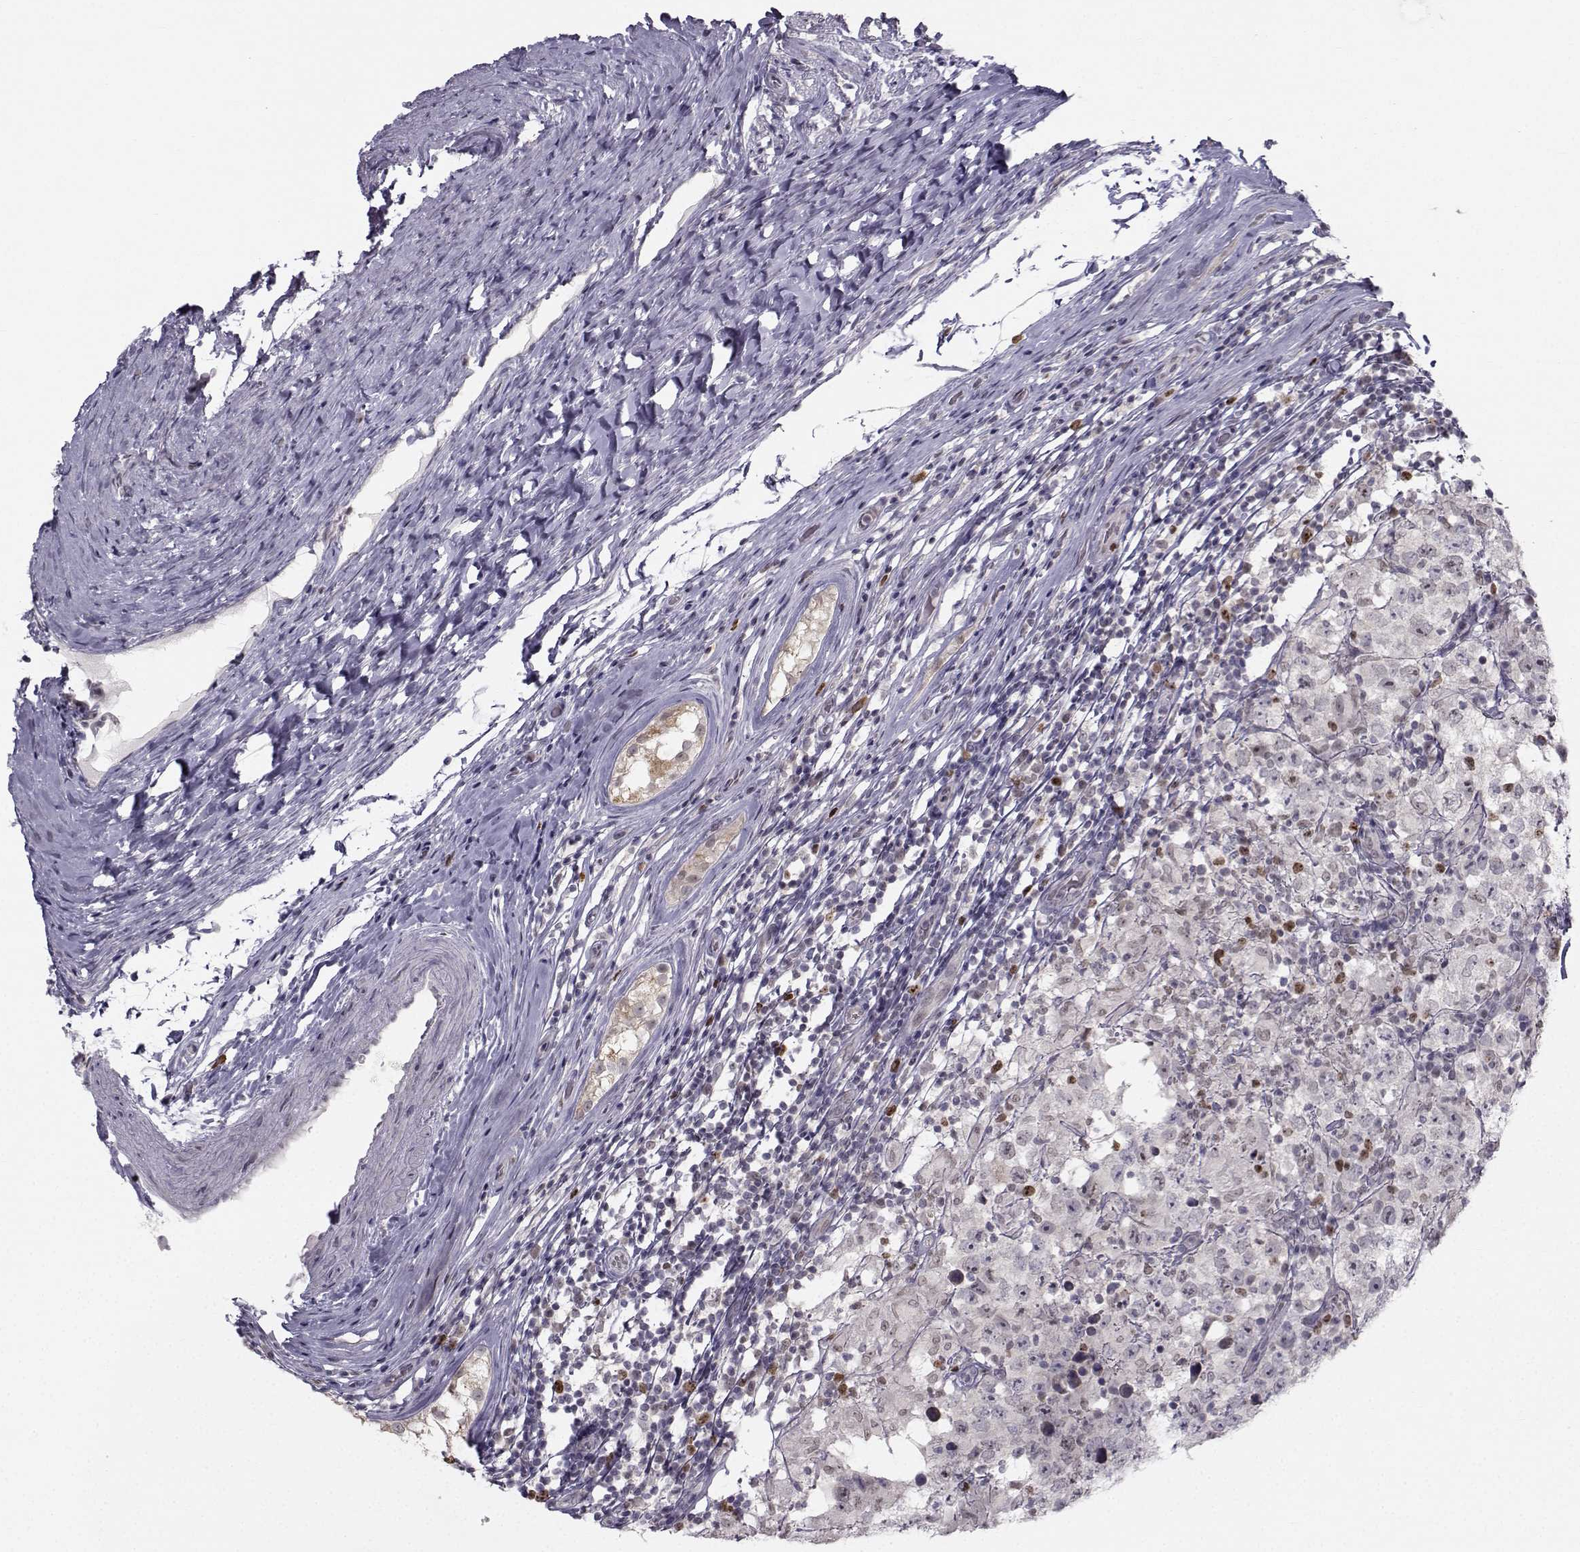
{"staining": {"intensity": "moderate", "quantity": "<25%", "location": "nuclear"}, "tissue": "testis cancer", "cell_type": "Tumor cells", "image_type": "cancer", "snomed": [{"axis": "morphology", "description": "Seminoma, NOS"}, {"axis": "morphology", "description": "Carcinoma, Embryonal, NOS"}, {"axis": "topography", "description": "Testis"}], "caption": "This is an image of immunohistochemistry (IHC) staining of seminoma (testis), which shows moderate positivity in the nuclear of tumor cells.", "gene": "LRP8", "patient": {"sex": "male", "age": 41}}